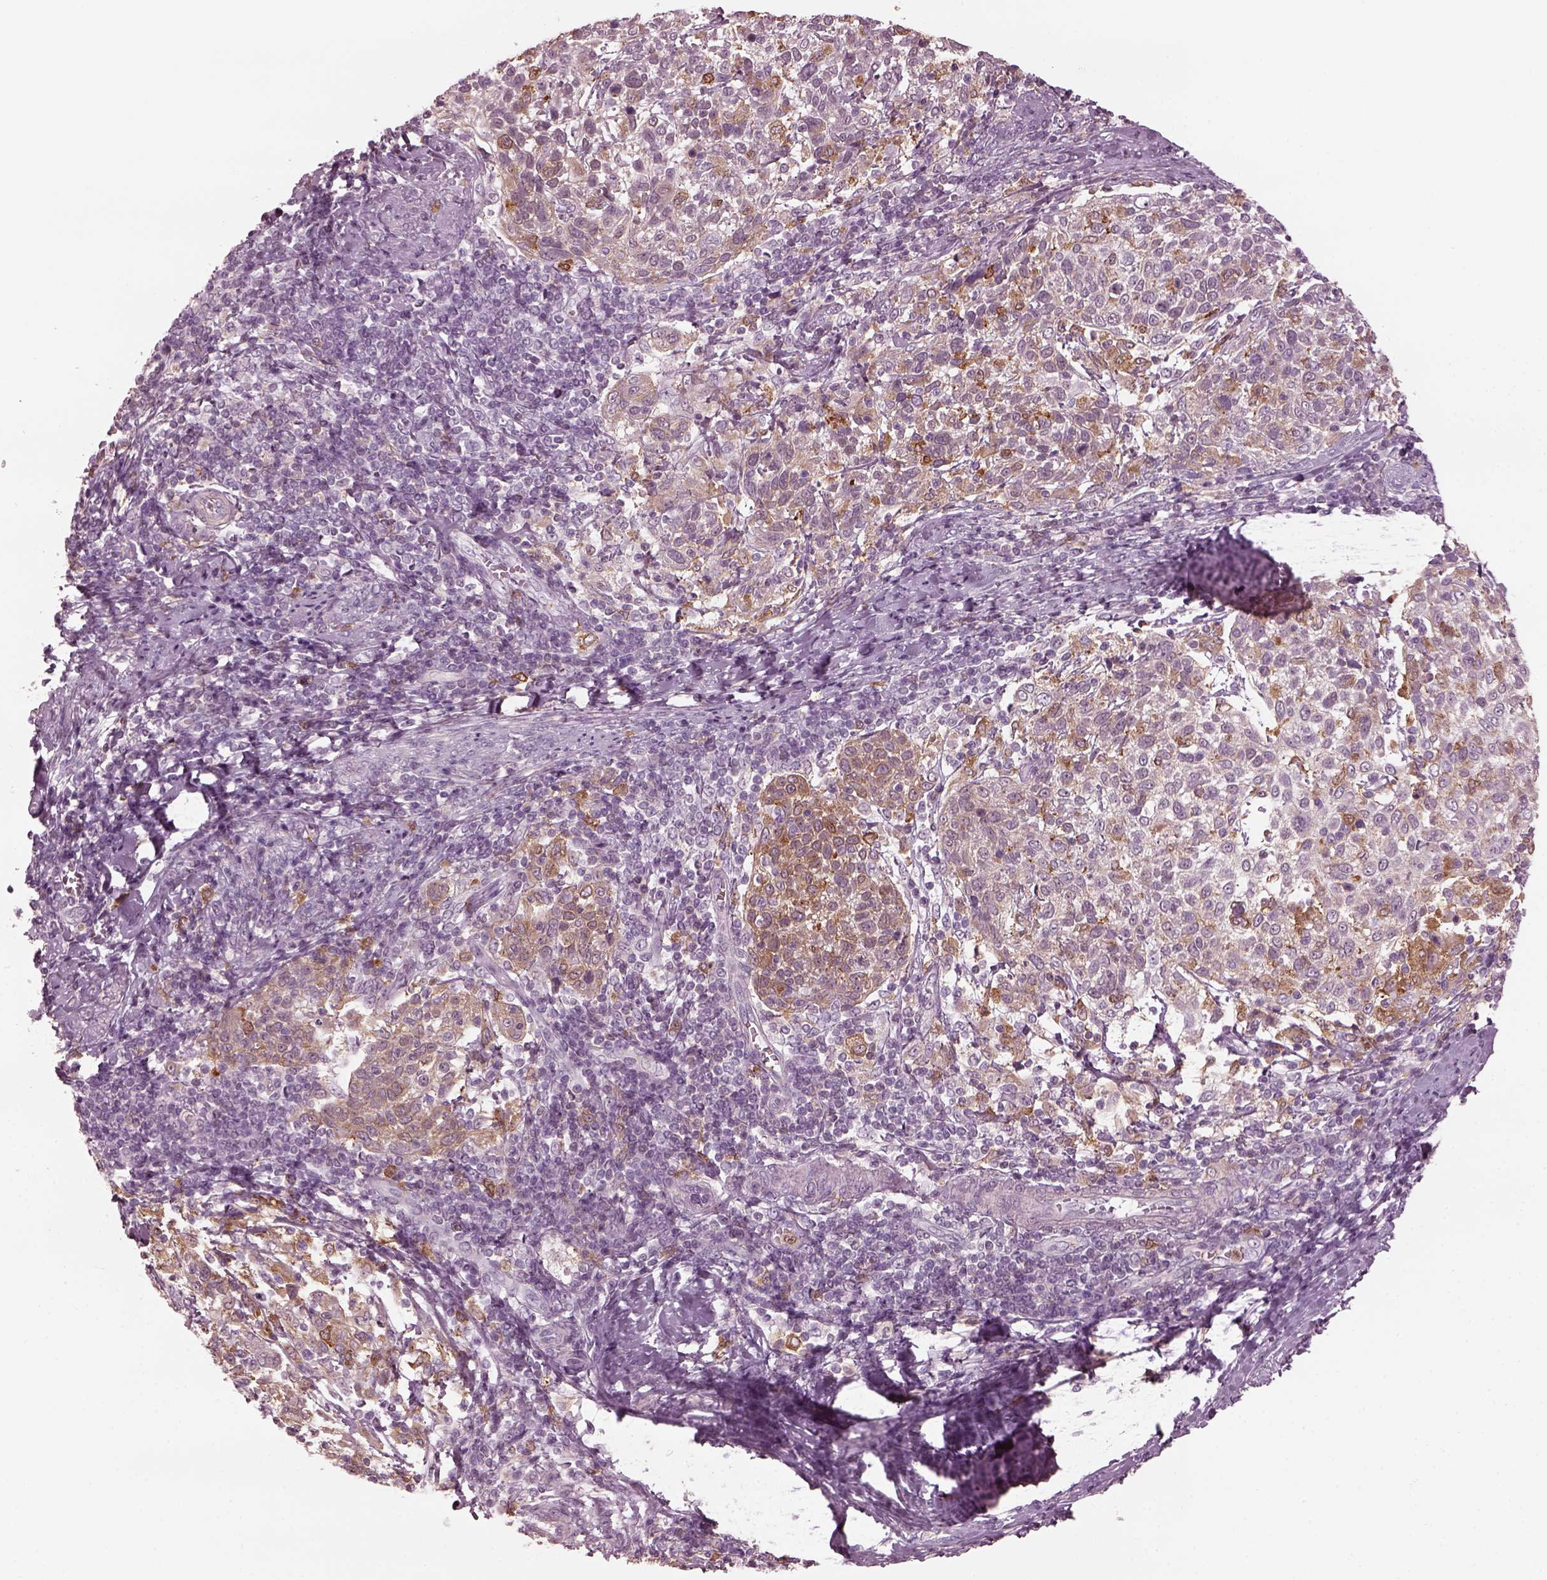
{"staining": {"intensity": "weak", "quantity": "25%-75%", "location": "cytoplasmic/membranous"}, "tissue": "cervical cancer", "cell_type": "Tumor cells", "image_type": "cancer", "snomed": [{"axis": "morphology", "description": "Squamous cell carcinoma, NOS"}, {"axis": "topography", "description": "Cervix"}], "caption": "Cervical cancer stained with a protein marker demonstrates weak staining in tumor cells.", "gene": "PSTPIP2", "patient": {"sex": "female", "age": 61}}